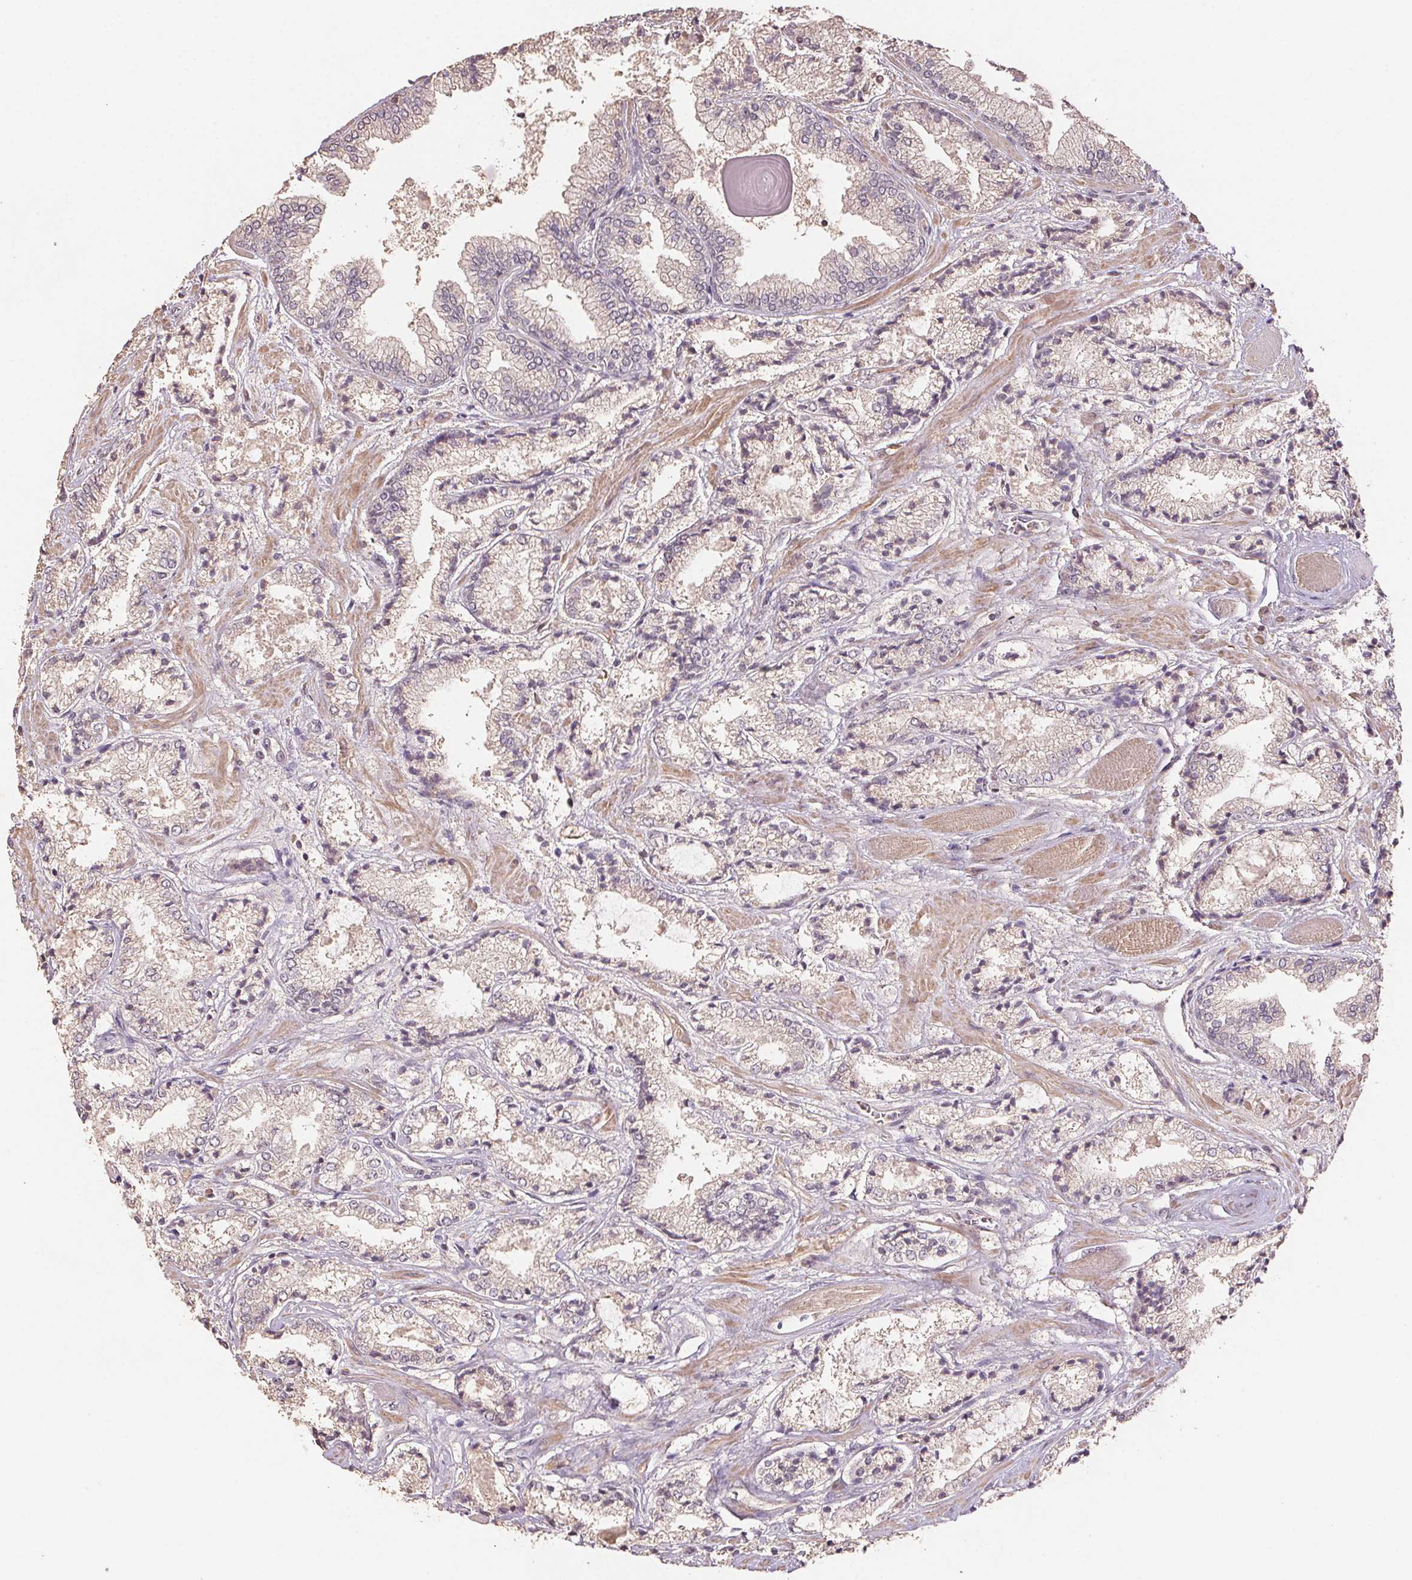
{"staining": {"intensity": "weak", "quantity": "<25%", "location": "cytoplasmic/membranous"}, "tissue": "prostate cancer", "cell_type": "Tumor cells", "image_type": "cancer", "snomed": [{"axis": "morphology", "description": "Adenocarcinoma, High grade"}, {"axis": "topography", "description": "Prostate"}], "caption": "Immunohistochemistry micrograph of adenocarcinoma (high-grade) (prostate) stained for a protein (brown), which exhibits no staining in tumor cells. (DAB immunohistochemistry (IHC) with hematoxylin counter stain).", "gene": "CENPF", "patient": {"sex": "male", "age": 64}}